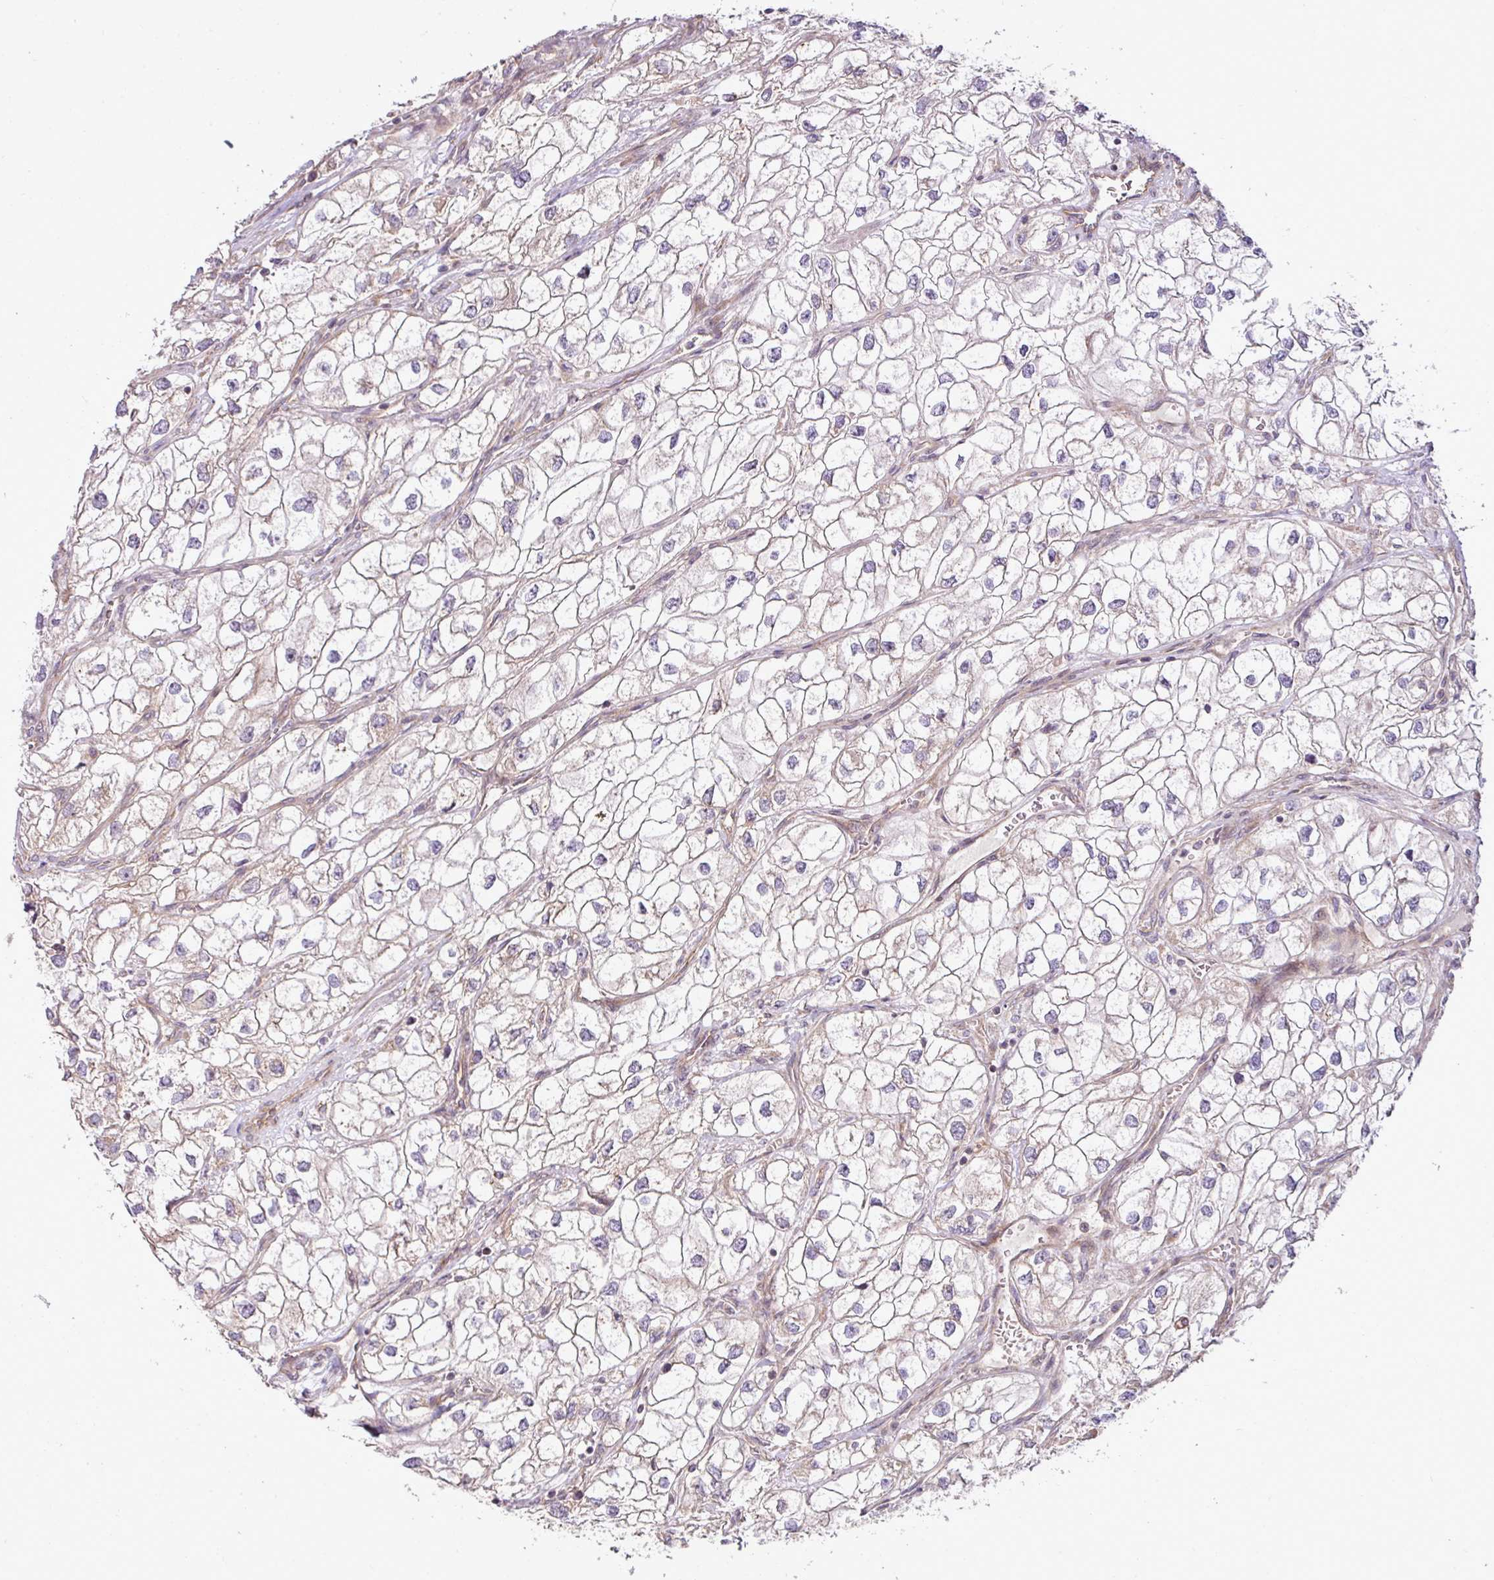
{"staining": {"intensity": "negative", "quantity": "none", "location": "none"}, "tissue": "renal cancer", "cell_type": "Tumor cells", "image_type": "cancer", "snomed": [{"axis": "morphology", "description": "Adenocarcinoma, NOS"}, {"axis": "topography", "description": "Kidney"}], "caption": "Immunohistochemistry image of neoplastic tissue: renal adenocarcinoma stained with DAB demonstrates no significant protein expression in tumor cells. Brightfield microscopy of immunohistochemistry (IHC) stained with DAB (3,3'-diaminobenzidine) (brown) and hematoxylin (blue), captured at high magnification.", "gene": "COX18", "patient": {"sex": "male", "age": 59}}